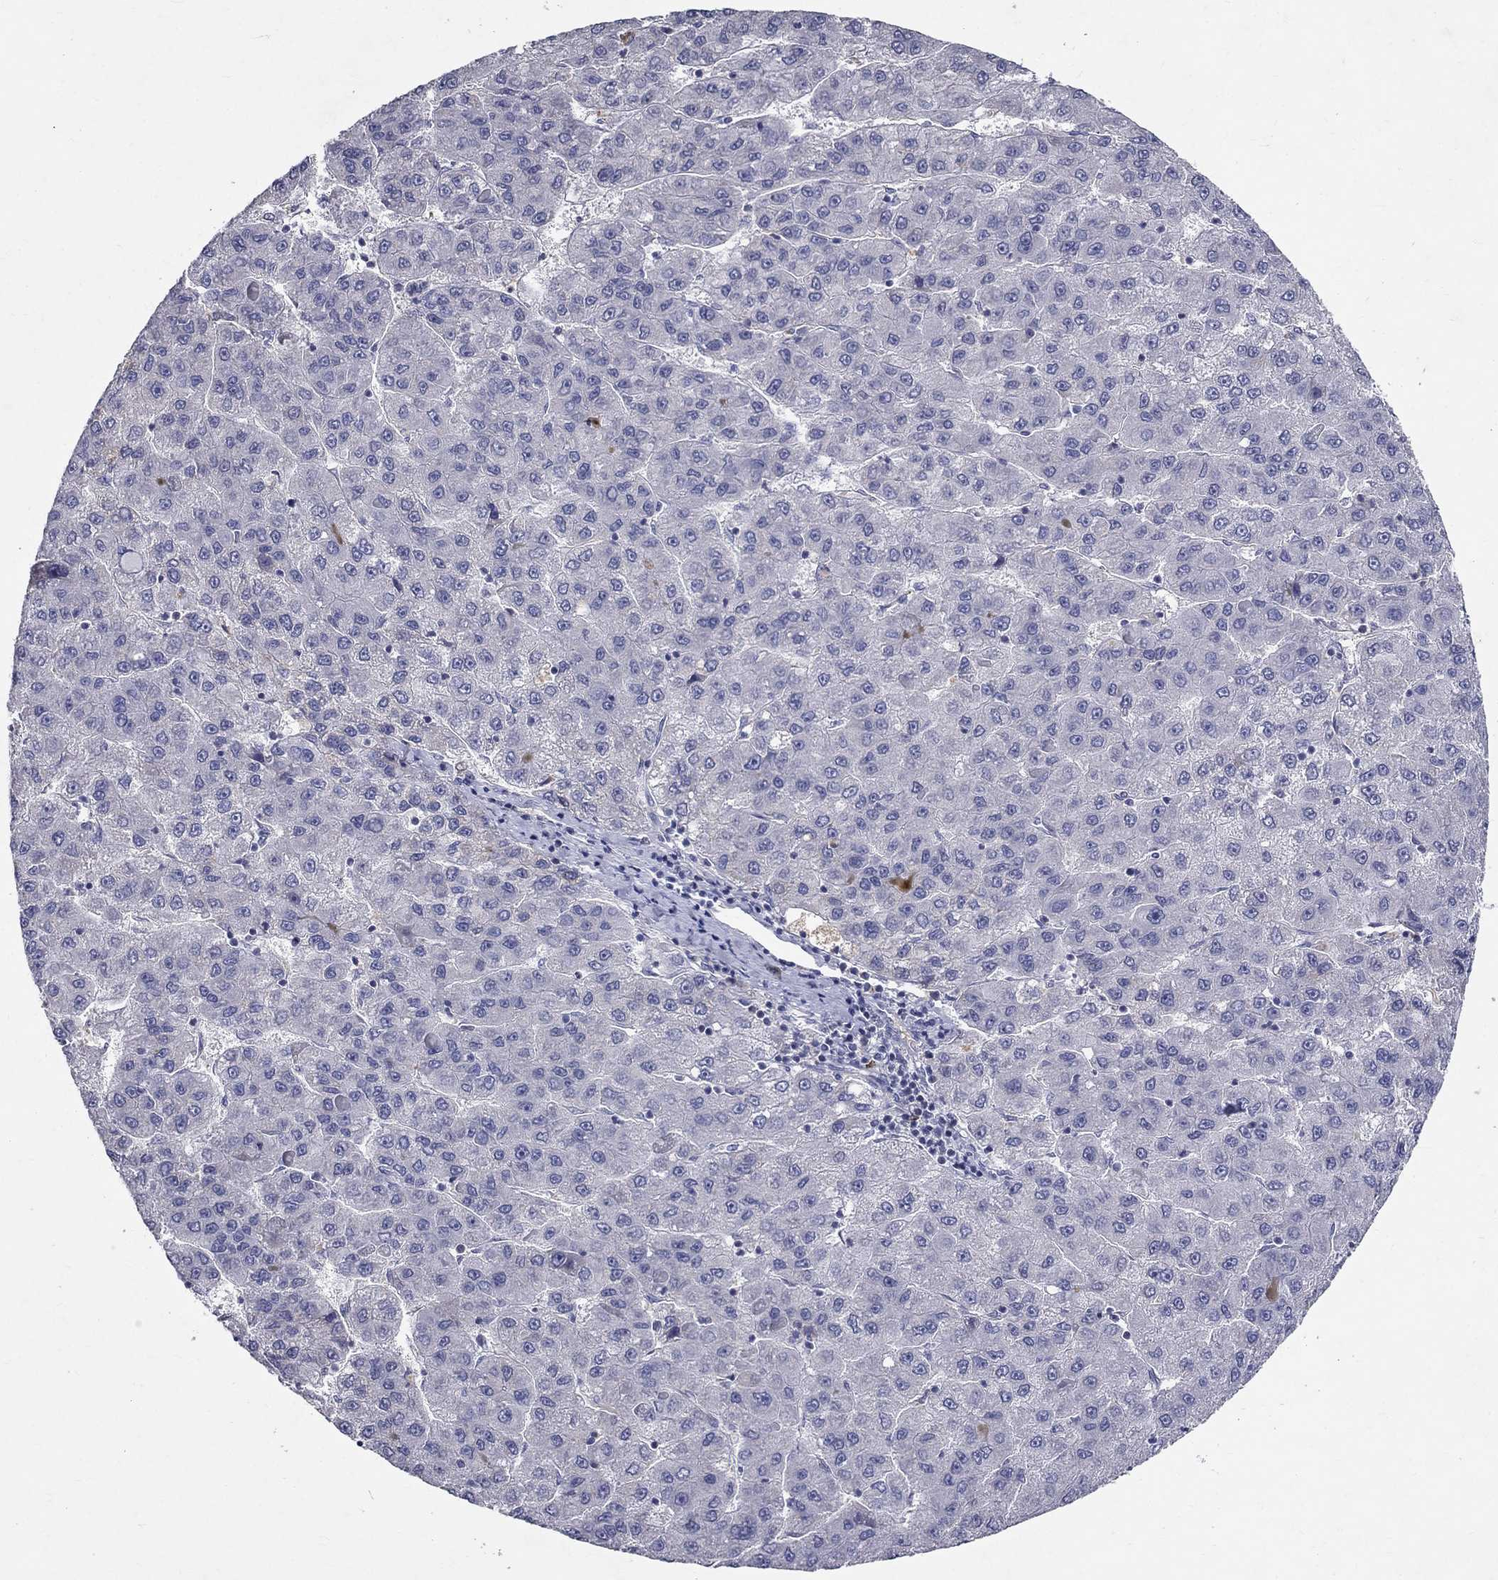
{"staining": {"intensity": "negative", "quantity": "none", "location": "none"}, "tissue": "liver cancer", "cell_type": "Tumor cells", "image_type": "cancer", "snomed": [{"axis": "morphology", "description": "Carcinoma, Hepatocellular, NOS"}, {"axis": "topography", "description": "Liver"}], "caption": "IHC of human hepatocellular carcinoma (liver) reveals no staining in tumor cells.", "gene": "SLC4A10", "patient": {"sex": "female", "age": 82}}